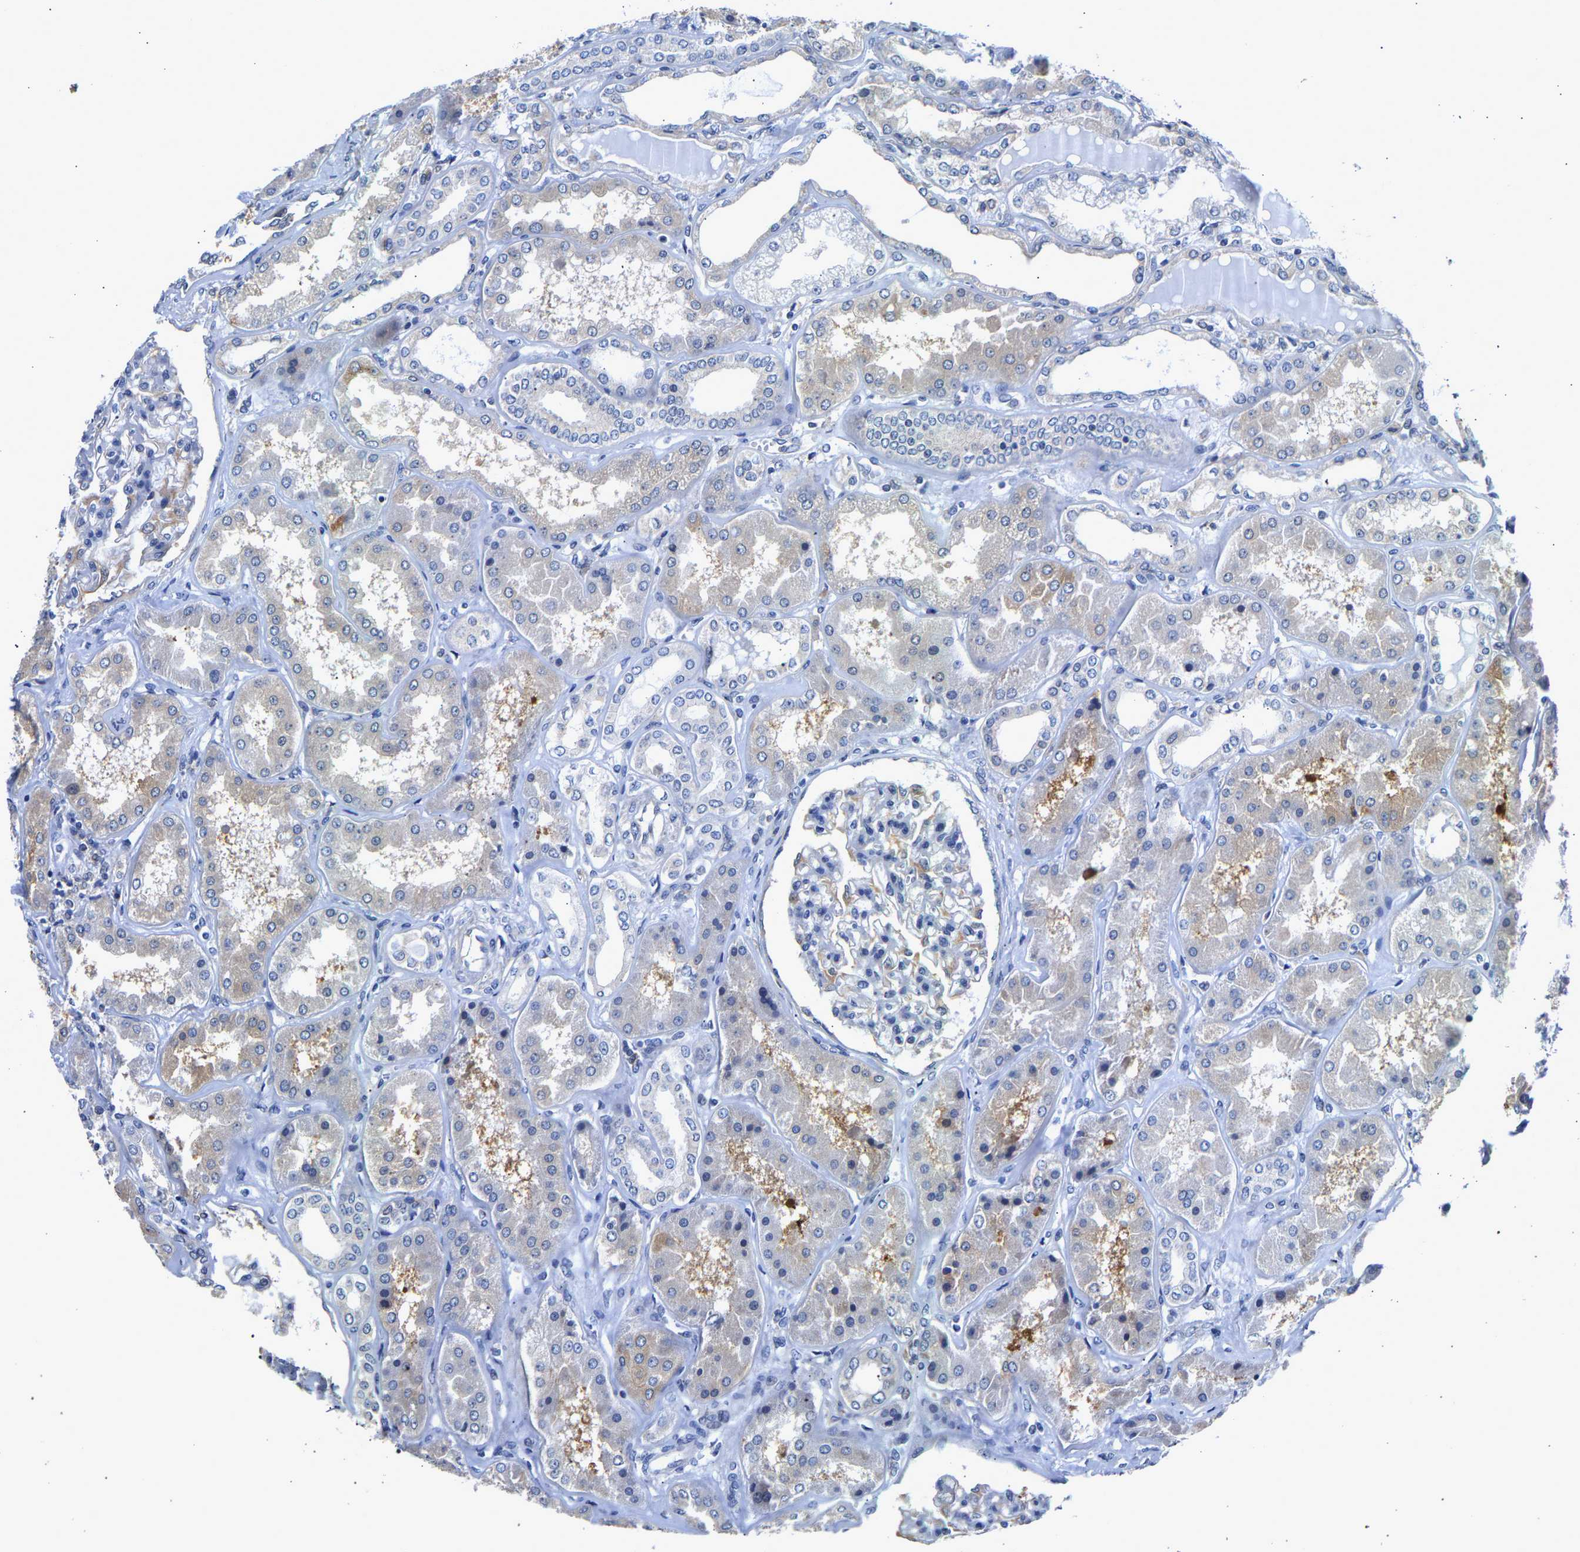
{"staining": {"intensity": "weak", "quantity": "<25%", "location": "cytoplasmic/membranous"}, "tissue": "kidney", "cell_type": "Cells in glomeruli", "image_type": "normal", "snomed": [{"axis": "morphology", "description": "Normal tissue, NOS"}, {"axis": "topography", "description": "Kidney"}], "caption": "Cells in glomeruli are negative for brown protein staining in normal kidney.", "gene": "CCDC6", "patient": {"sex": "female", "age": 56}}